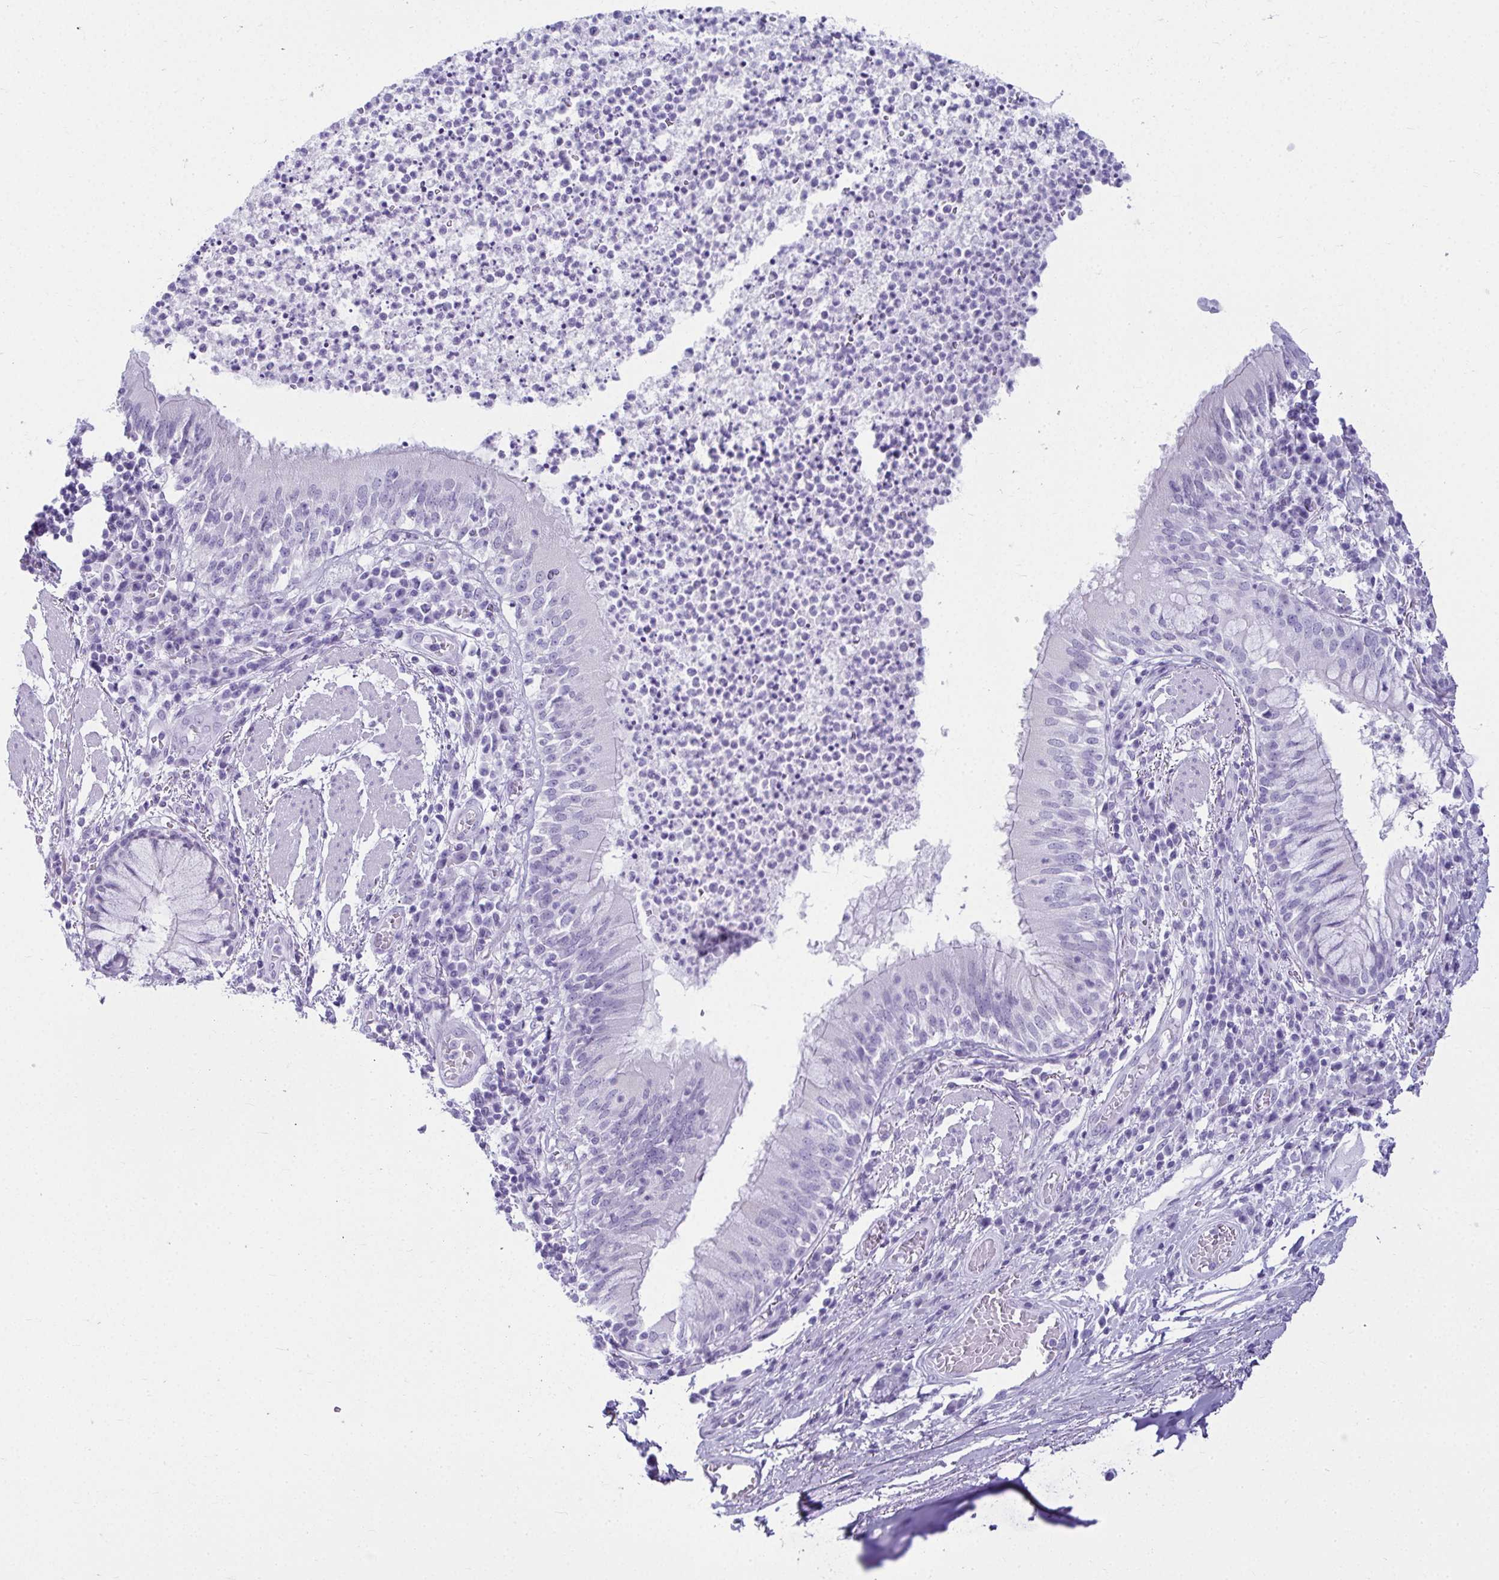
{"staining": {"intensity": "weak", "quantity": "<25%", "location": "cytoplasmic/membranous"}, "tissue": "bronchus", "cell_type": "Respiratory epithelial cells", "image_type": "normal", "snomed": [{"axis": "morphology", "description": "Normal tissue, NOS"}, {"axis": "topography", "description": "Lymph node"}, {"axis": "topography", "description": "Bronchus"}], "caption": "This micrograph is of benign bronchus stained with IHC to label a protein in brown with the nuclei are counter-stained blue. There is no positivity in respiratory epithelial cells. (Stains: DAB (3,3'-diaminobenzidine) IHC with hematoxylin counter stain, Microscopy: brightfield microscopy at high magnification).", "gene": "CLGN", "patient": {"sex": "male", "age": 56}}